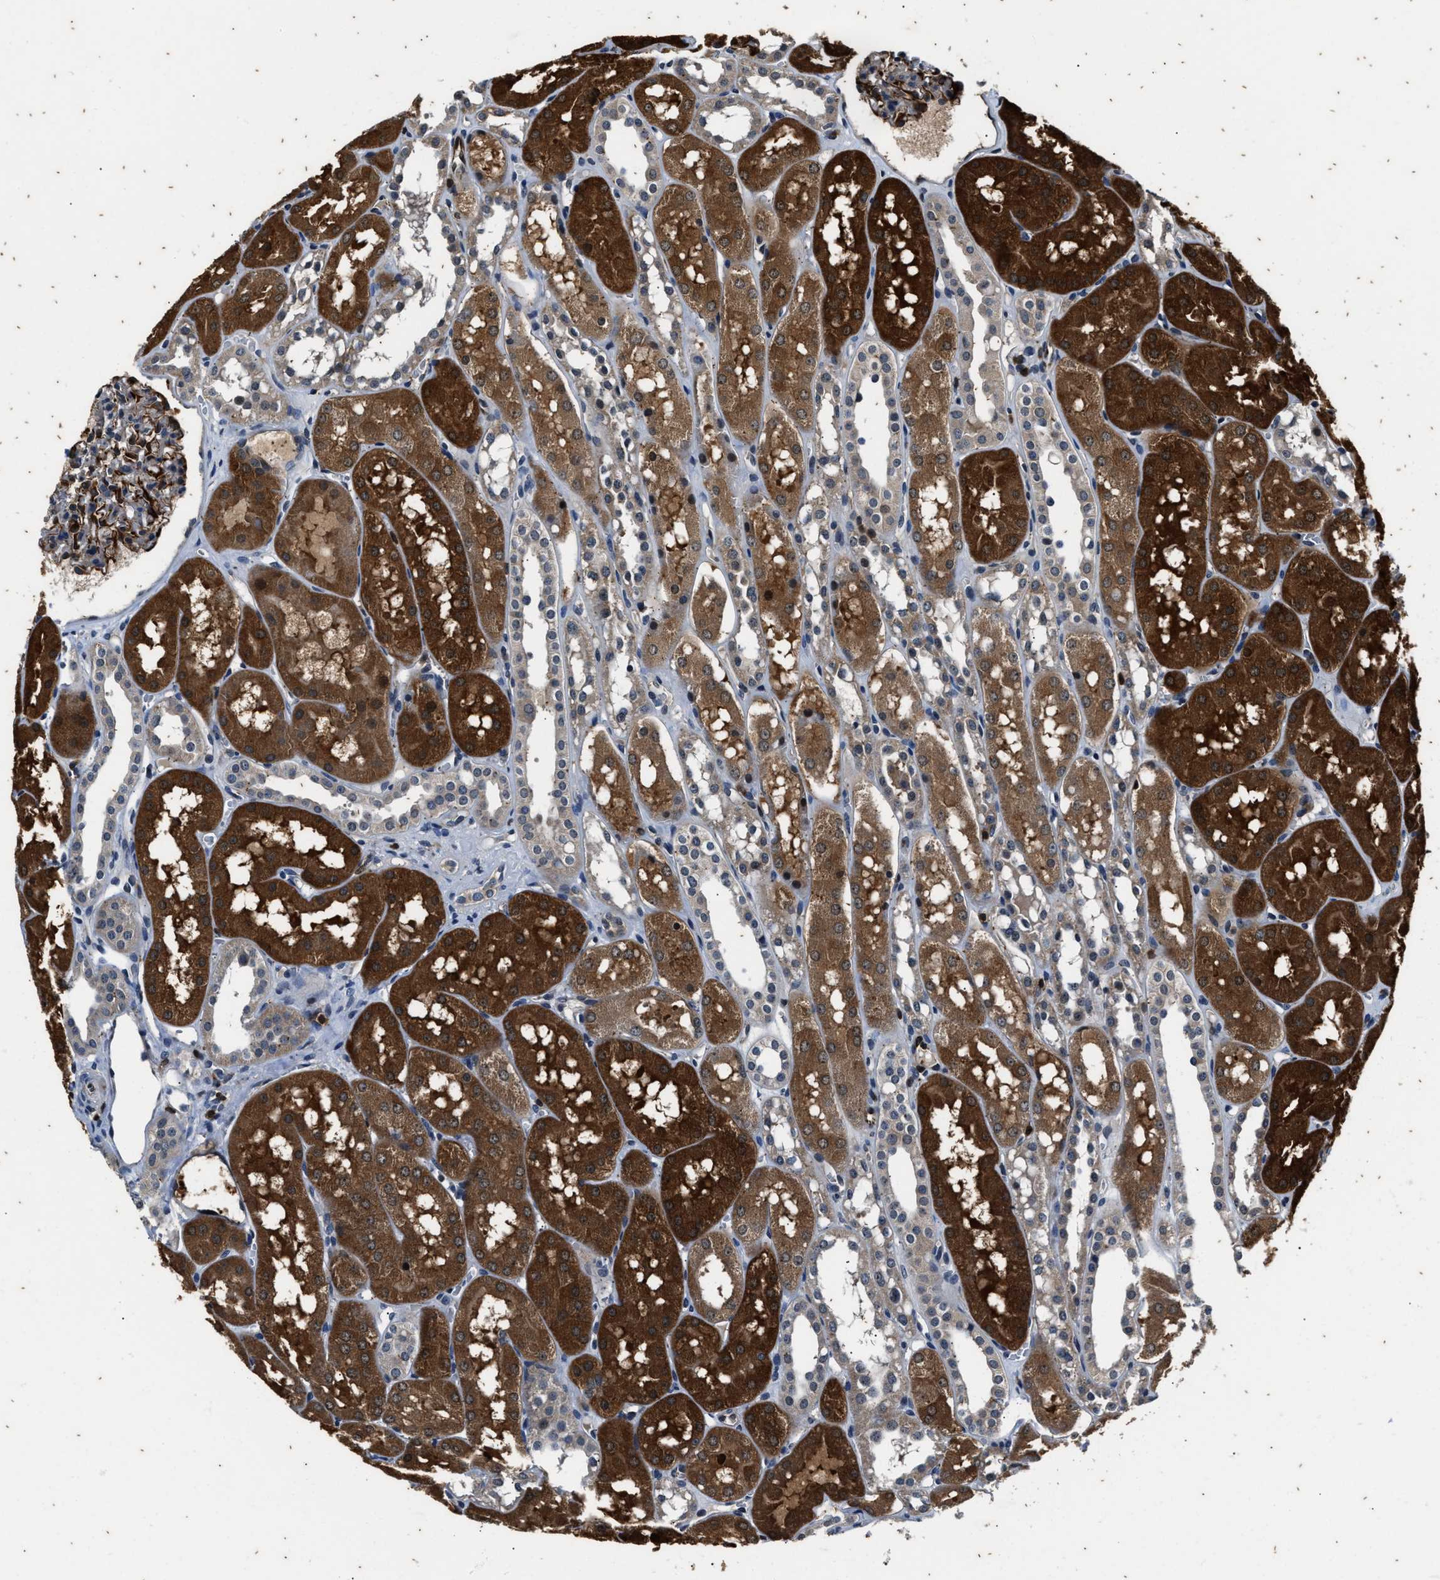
{"staining": {"intensity": "moderate", "quantity": "<25%", "location": "cytoplasmic/membranous"}, "tissue": "kidney", "cell_type": "Cells in glomeruli", "image_type": "normal", "snomed": [{"axis": "morphology", "description": "Normal tissue, NOS"}, {"axis": "topography", "description": "Kidney"}, {"axis": "topography", "description": "Urinary bladder"}], "caption": "A low amount of moderate cytoplasmic/membranous staining is present in approximately <25% of cells in glomeruli in benign kidney. (DAB (3,3'-diaminobenzidine) IHC, brown staining for protein, blue staining for nuclei).", "gene": "PTPN7", "patient": {"sex": "male", "age": 16}}